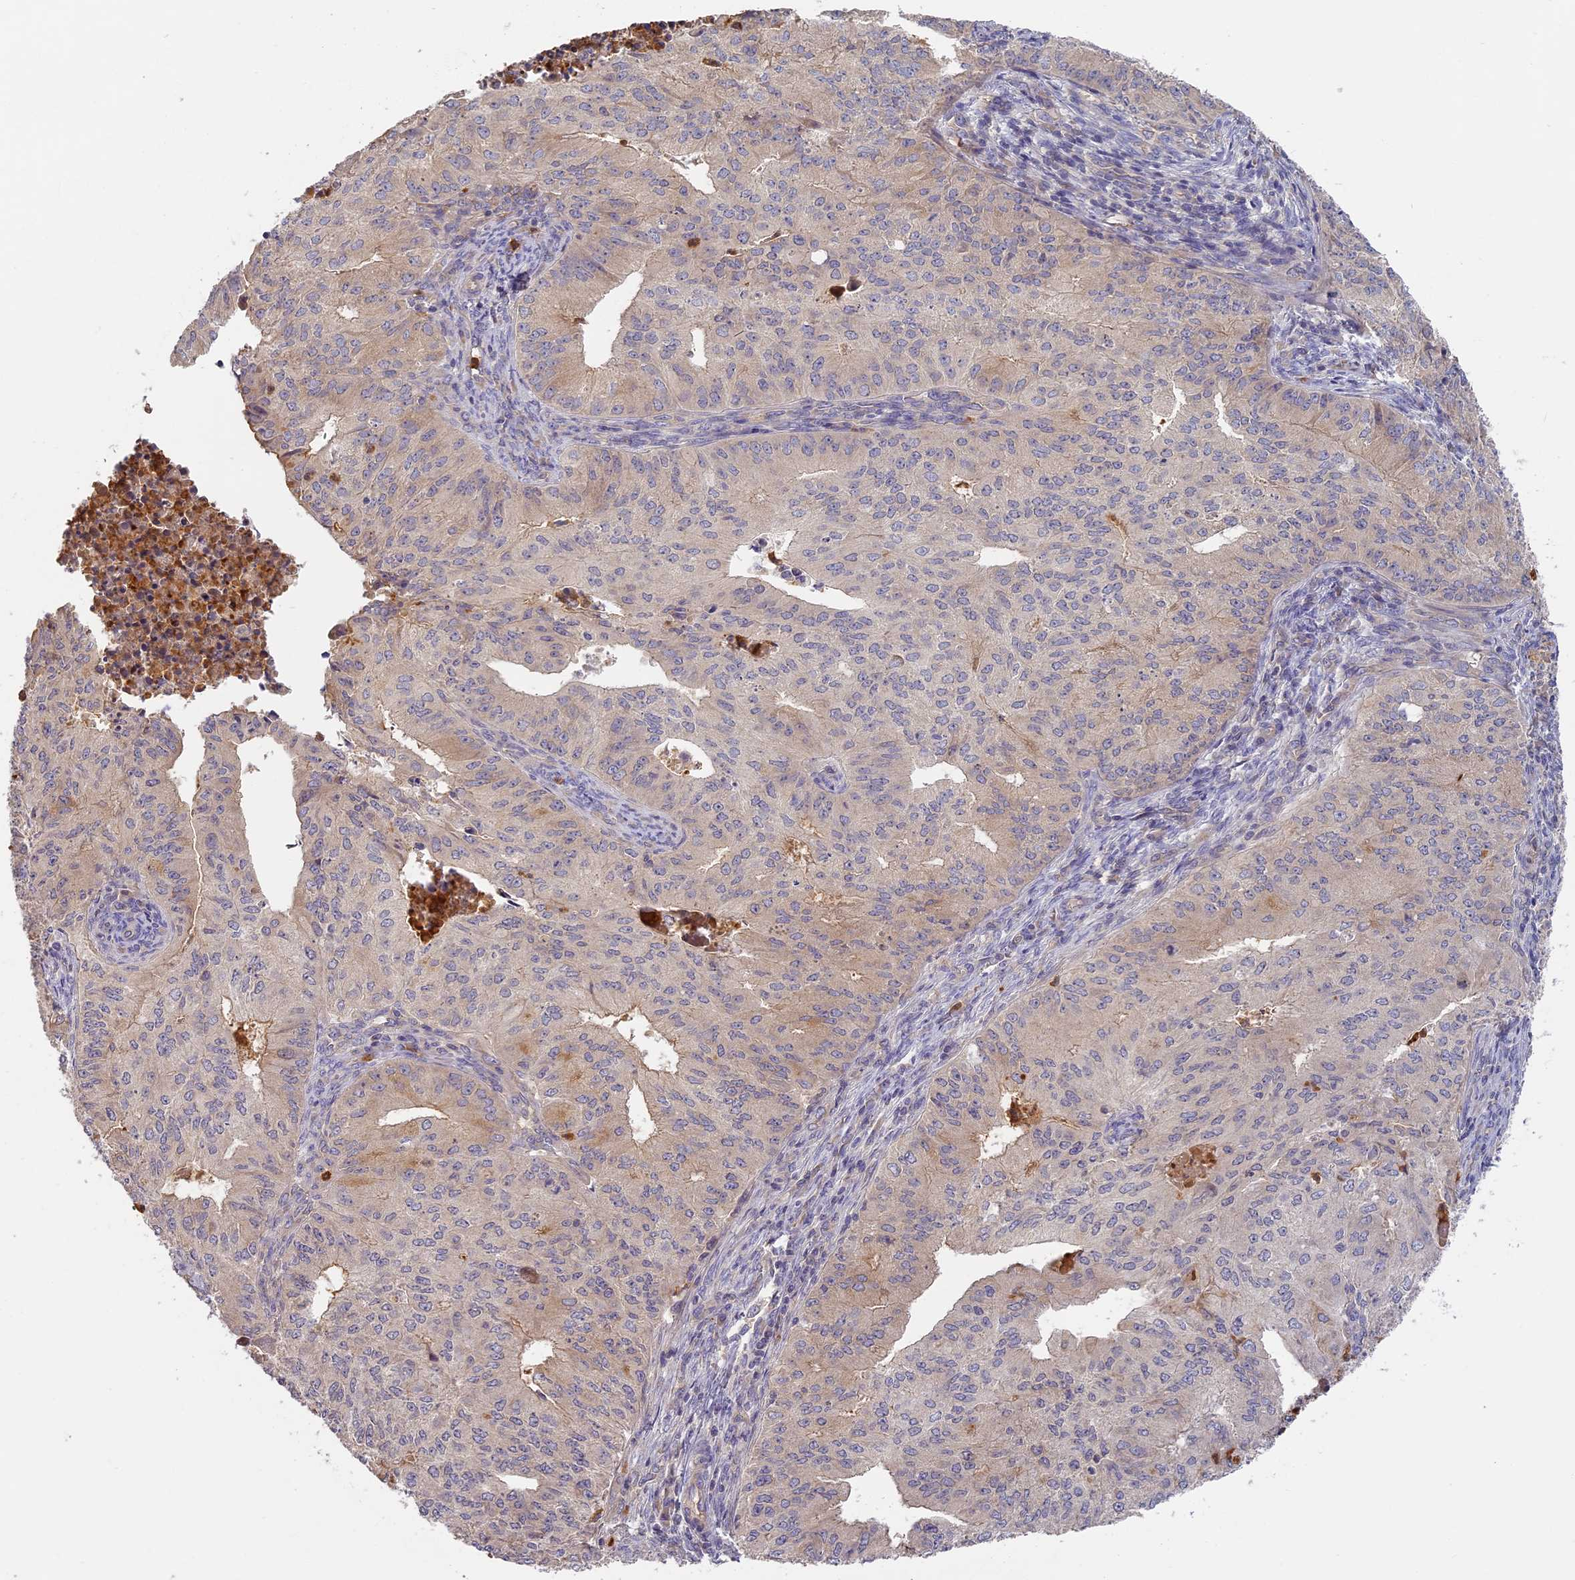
{"staining": {"intensity": "weak", "quantity": "<25%", "location": "cytoplasmic/membranous"}, "tissue": "endometrial cancer", "cell_type": "Tumor cells", "image_type": "cancer", "snomed": [{"axis": "morphology", "description": "Adenocarcinoma, NOS"}, {"axis": "topography", "description": "Endometrium"}], "caption": "Protein analysis of adenocarcinoma (endometrial) demonstrates no significant staining in tumor cells.", "gene": "AP4E1", "patient": {"sex": "female", "age": 50}}